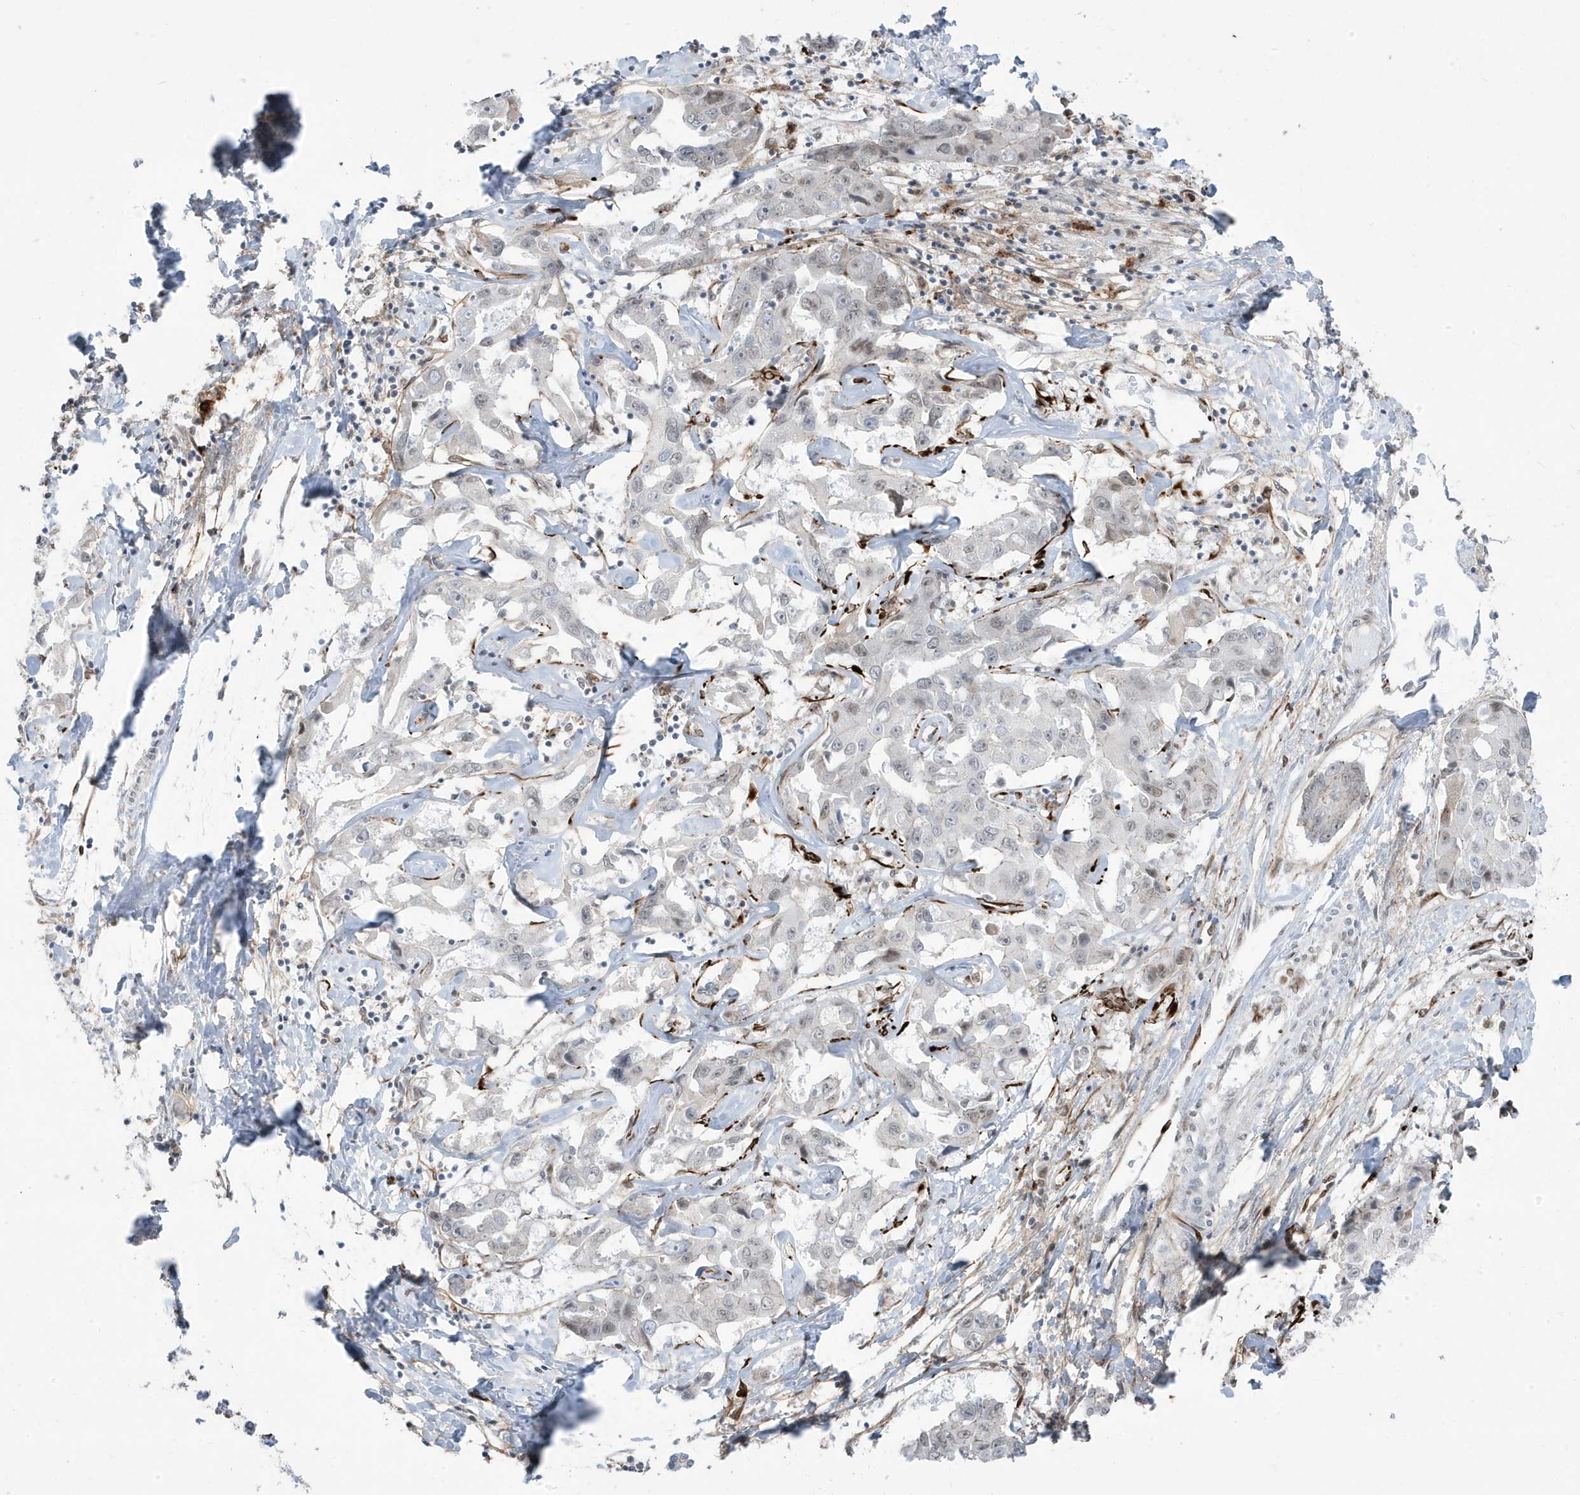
{"staining": {"intensity": "negative", "quantity": "none", "location": "none"}, "tissue": "liver cancer", "cell_type": "Tumor cells", "image_type": "cancer", "snomed": [{"axis": "morphology", "description": "Cholangiocarcinoma"}, {"axis": "topography", "description": "Liver"}], "caption": "Immunohistochemical staining of human cholangiocarcinoma (liver) reveals no significant staining in tumor cells.", "gene": "ADAMTSL3", "patient": {"sex": "male", "age": 59}}